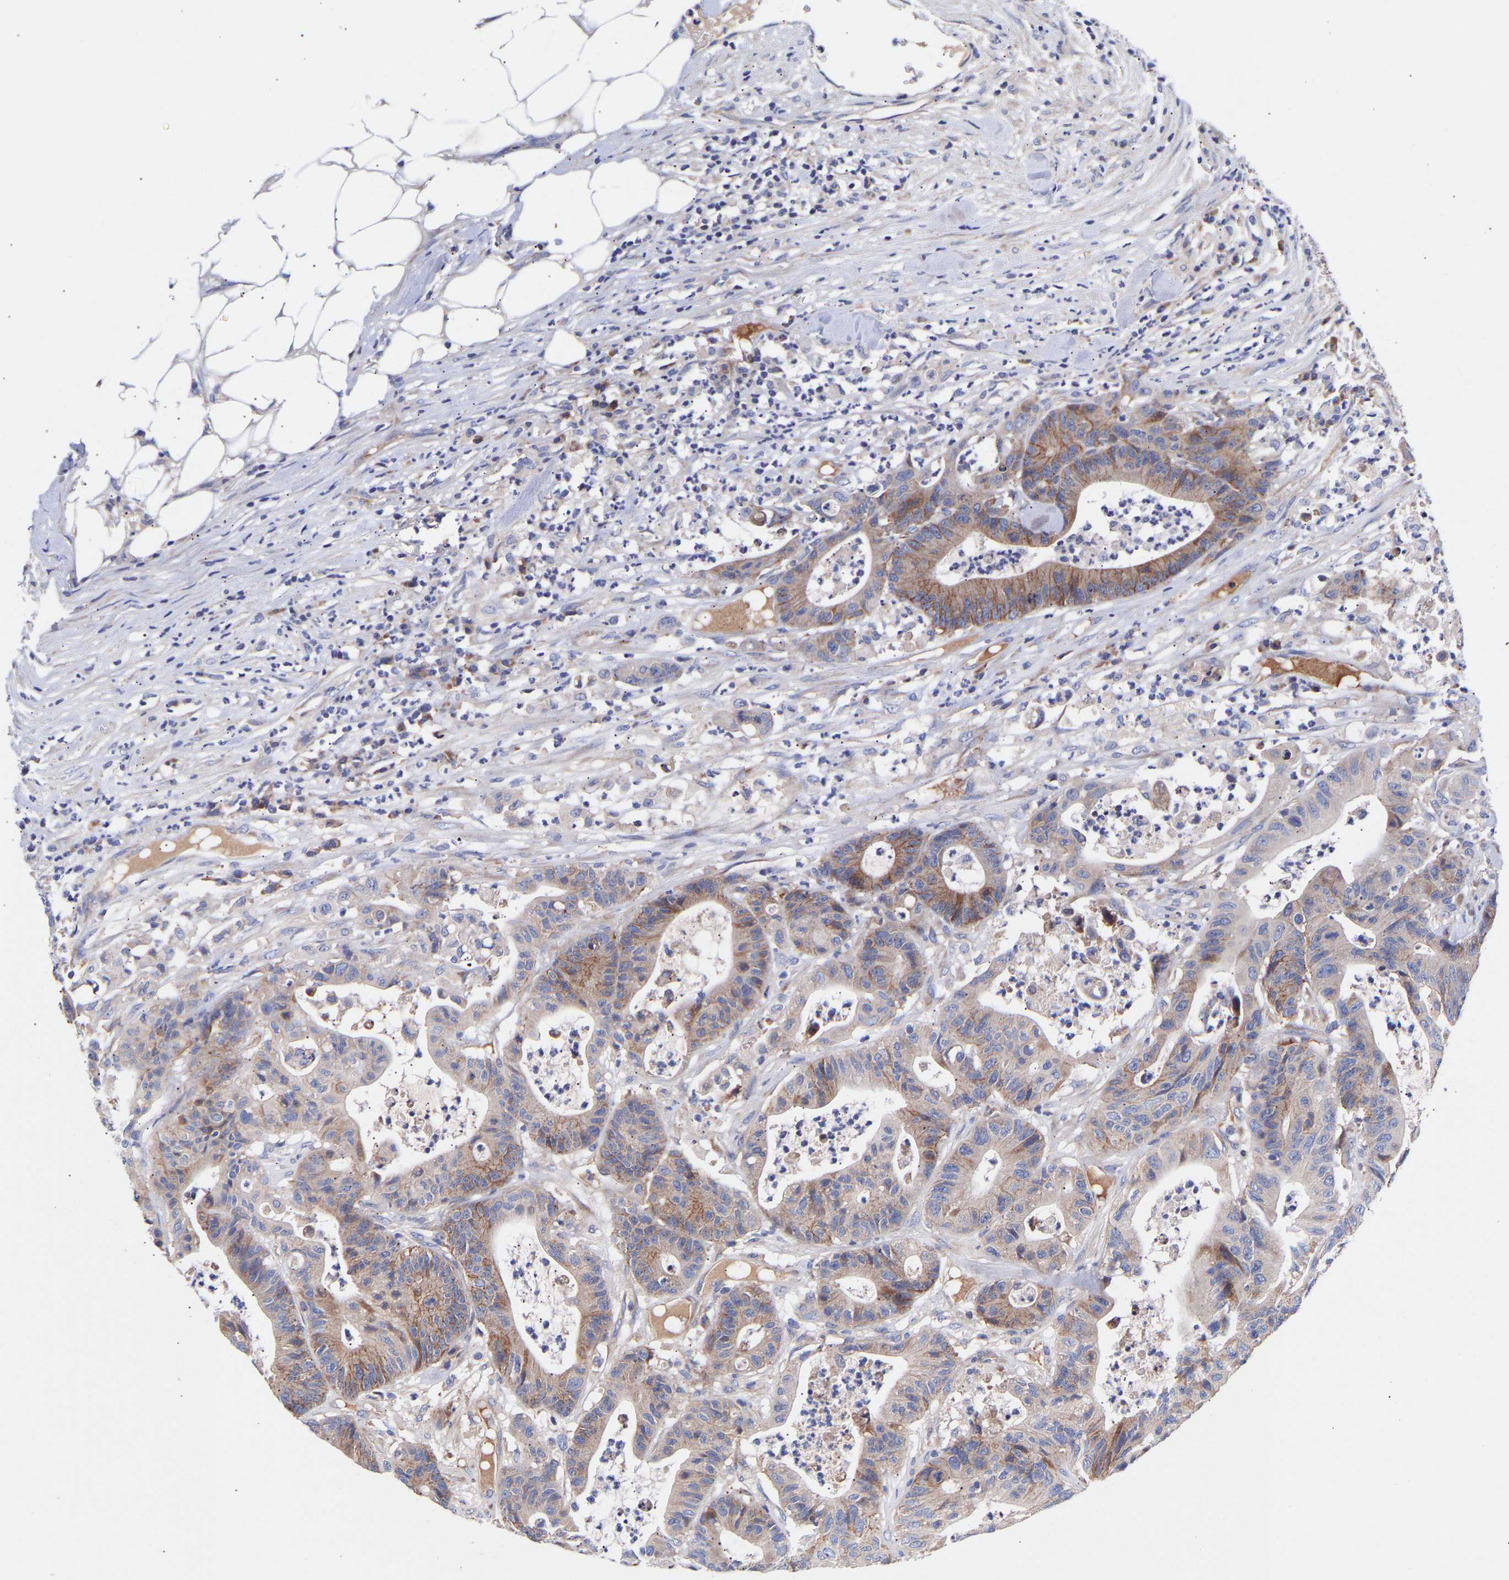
{"staining": {"intensity": "moderate", "quantity": "25%-75%", "location": "cytoplasmic/membranous"}, "tissue": "colorectal cancer", "cell_type": "Tumor cells", "image_type": "cancer", "snomed": [{"axis": "morphology", "description": "Adenocarcinoma, NOS"}, {"axis": "topography", "description": "Colon"}], "caption": "This is a micrograph of IHC staining of colorectal adenocarcinoma, which shows moderate positivity in the cytoplasmic/membranous of tumor cells.", "gene": "AIMP2", "patient": {"sex": "female", "age": 84}}